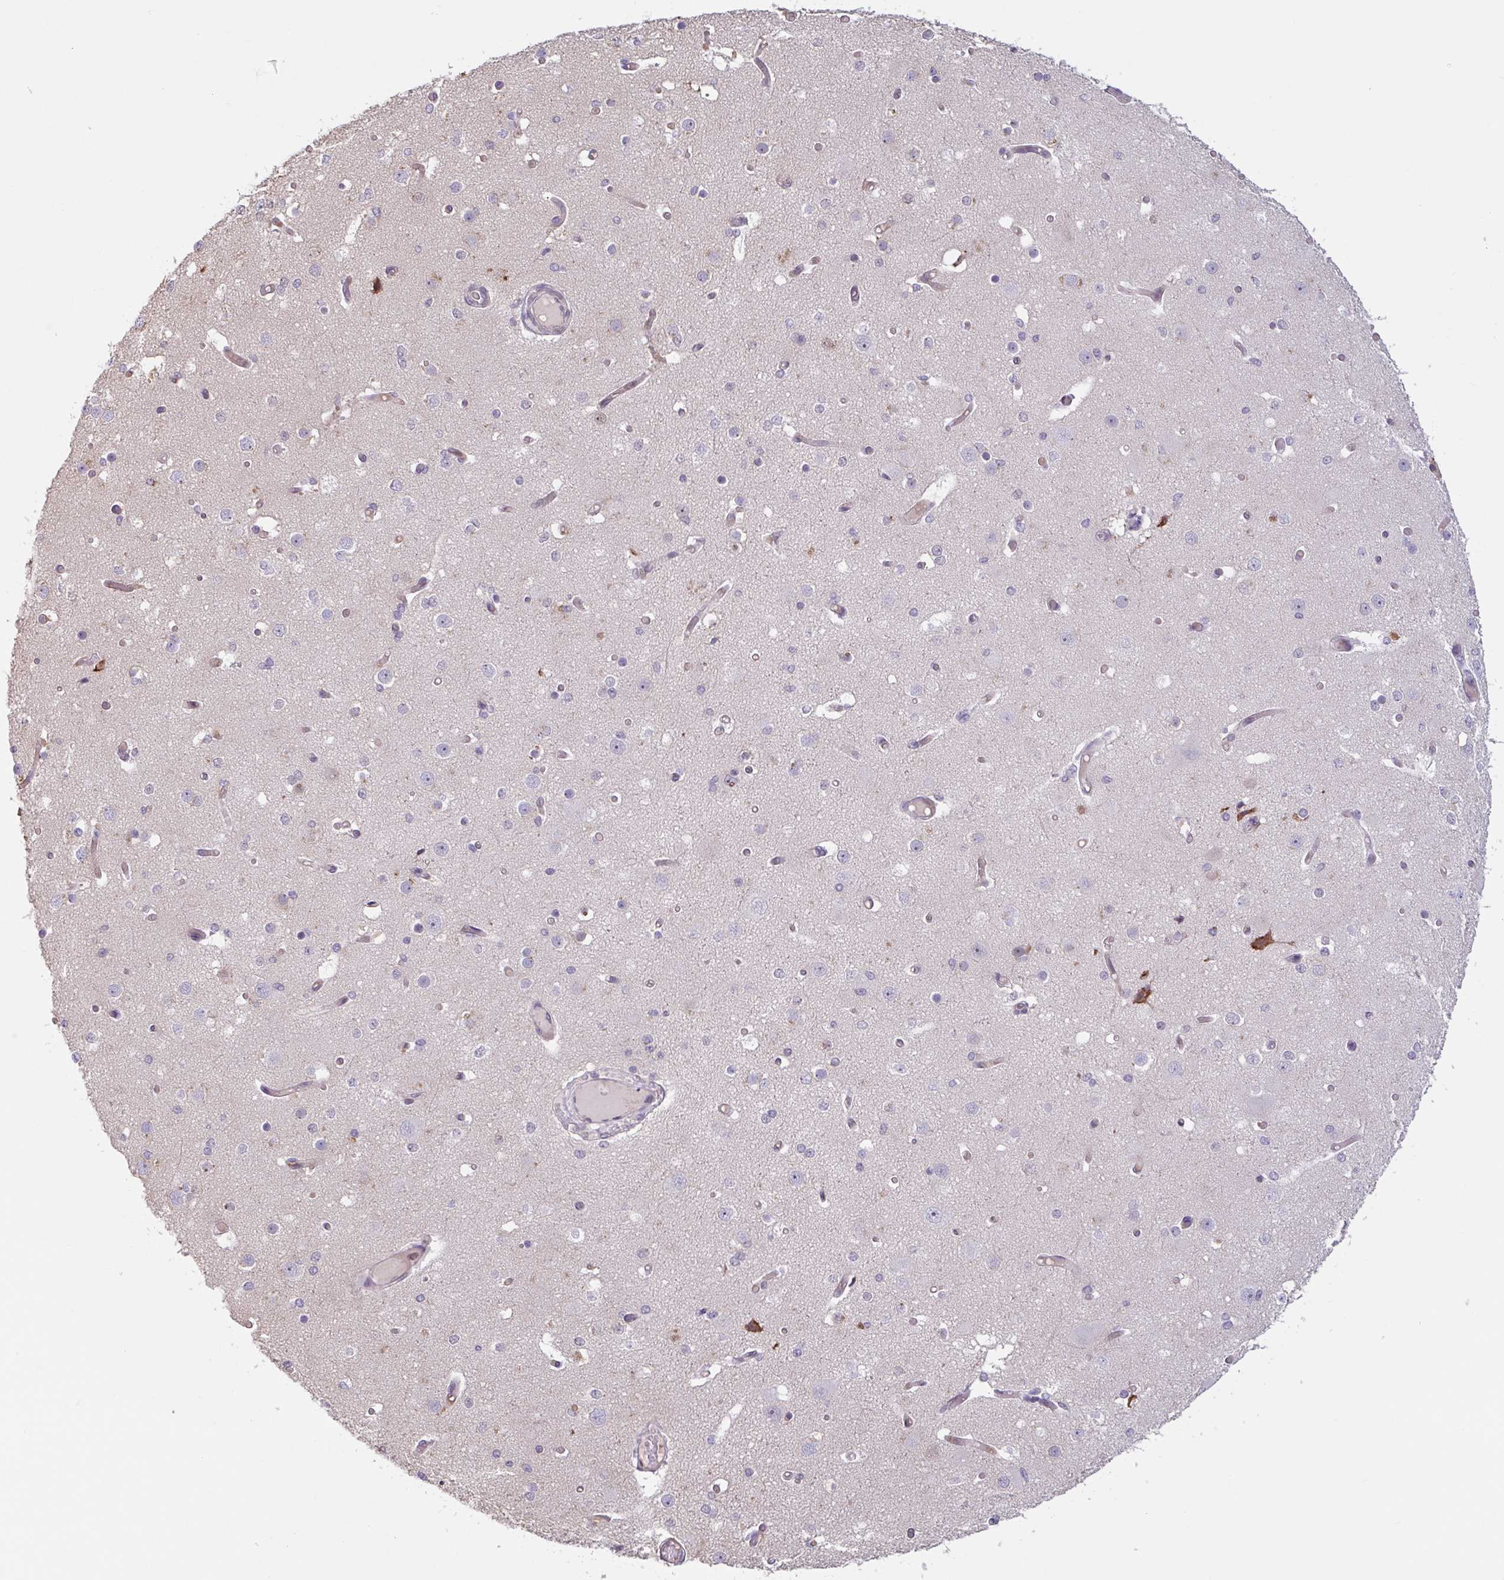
{"staining": {"intensity": "negative", "quantity": "none", "location": "none"}, "tissue": "cerebral cortex", "cell_type": "Endothelial cells", "image_type": "normal", "snomed": [{"axis": "morphology", "description": "Normal tissue, NOS"}, {"axis": "morphology", "description": "Inflammation, NOS"}, {"axis": "topography", "description": "Cerebral cortex"}], "caption": "Endothelial cells are negative for brown protein staining in normal cerebral cortex.", "gene": "TAF1D", "patient": {"sex": "male", "age": 6}}